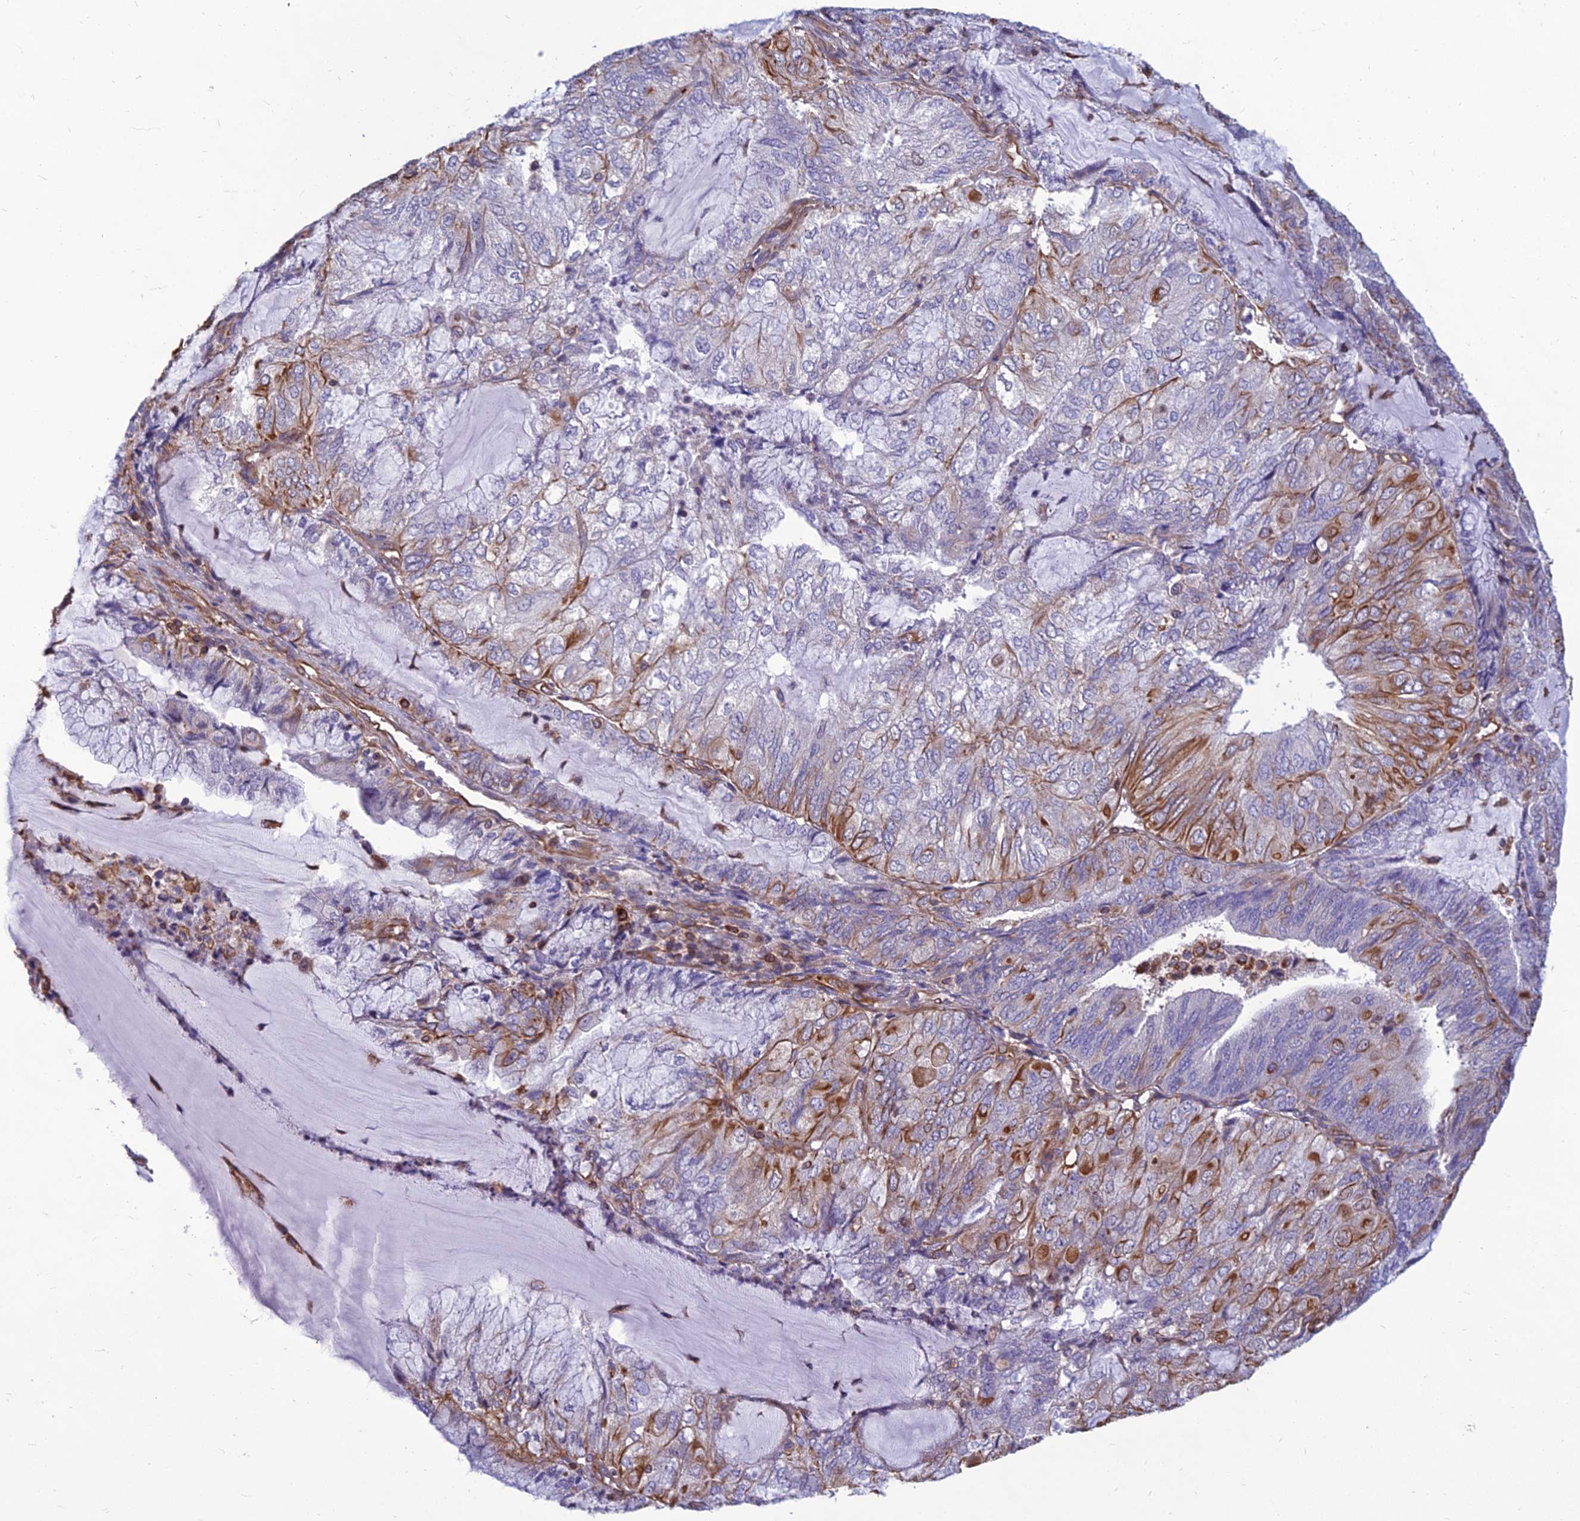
{"staining": {"intensity": "moderate", "quantity": "<25%", "location": "cytoplasmic/membranous"}, "tissue": "endometrial cancer", "cell_type": "Tumor cells", "image_type": "cancer", "snomed": [{"axis": "morphology", "description": "Adenocarcinoma, NOS"}, {"axis": "topography", "description": "Endometrium"}], "caption": "Protein expression analysis of human endometrial cancer (adenocarcinoma) reveals moderate cytoplasmic/membranous expression in approximately <25% of tumor cells. The staining was performed using DAB (3,3'-diaminobenzidine) to visualize the protein expression in brown, while the nuclei were stained in blue with hematoxylin (Magnification: 20x).", "gene": "PSMD11", "patient": {"sex": "female", "age": 81}}